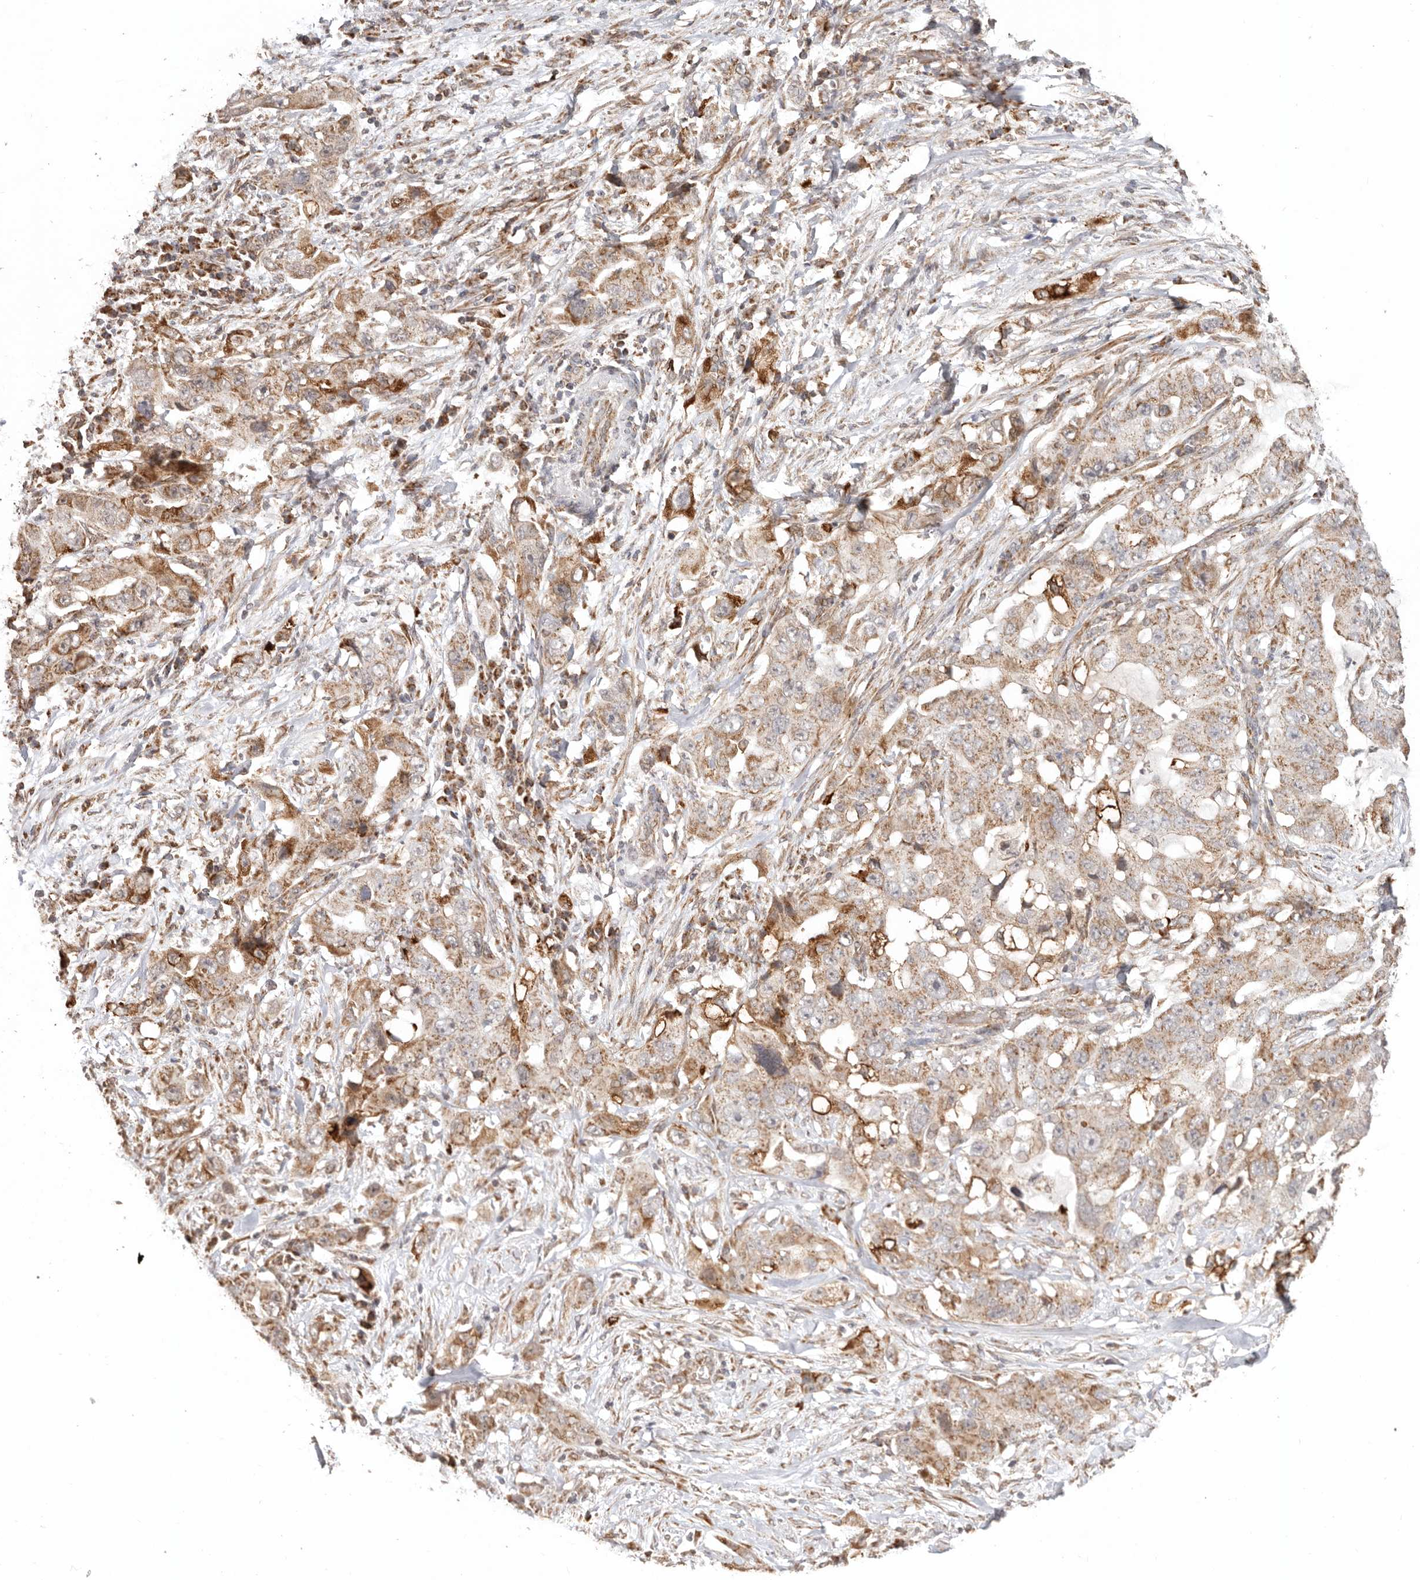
{"staining": {"intensity": "moderate", "quantity": ">75%", "location": "cytoplasmic/membranous"}, "tissue": "lung cancer", "cell_type": "Tumor cells", "image_type": "cancer", "snomed": [{"axis": "morphology", "description": "Adenocarcinoma, NOS"}, {"axis": "topography", "description": "Lung"}], "caption": "A histopathology image showing moderate cytoplasmic/membranous expression in approximately >75% of tumor cells in adenocarcinoma (lung), as visualized by brown immunohistochemical staining.", "gene": "NDUFB11", "patient": {"sex": "female", "age": 51}}